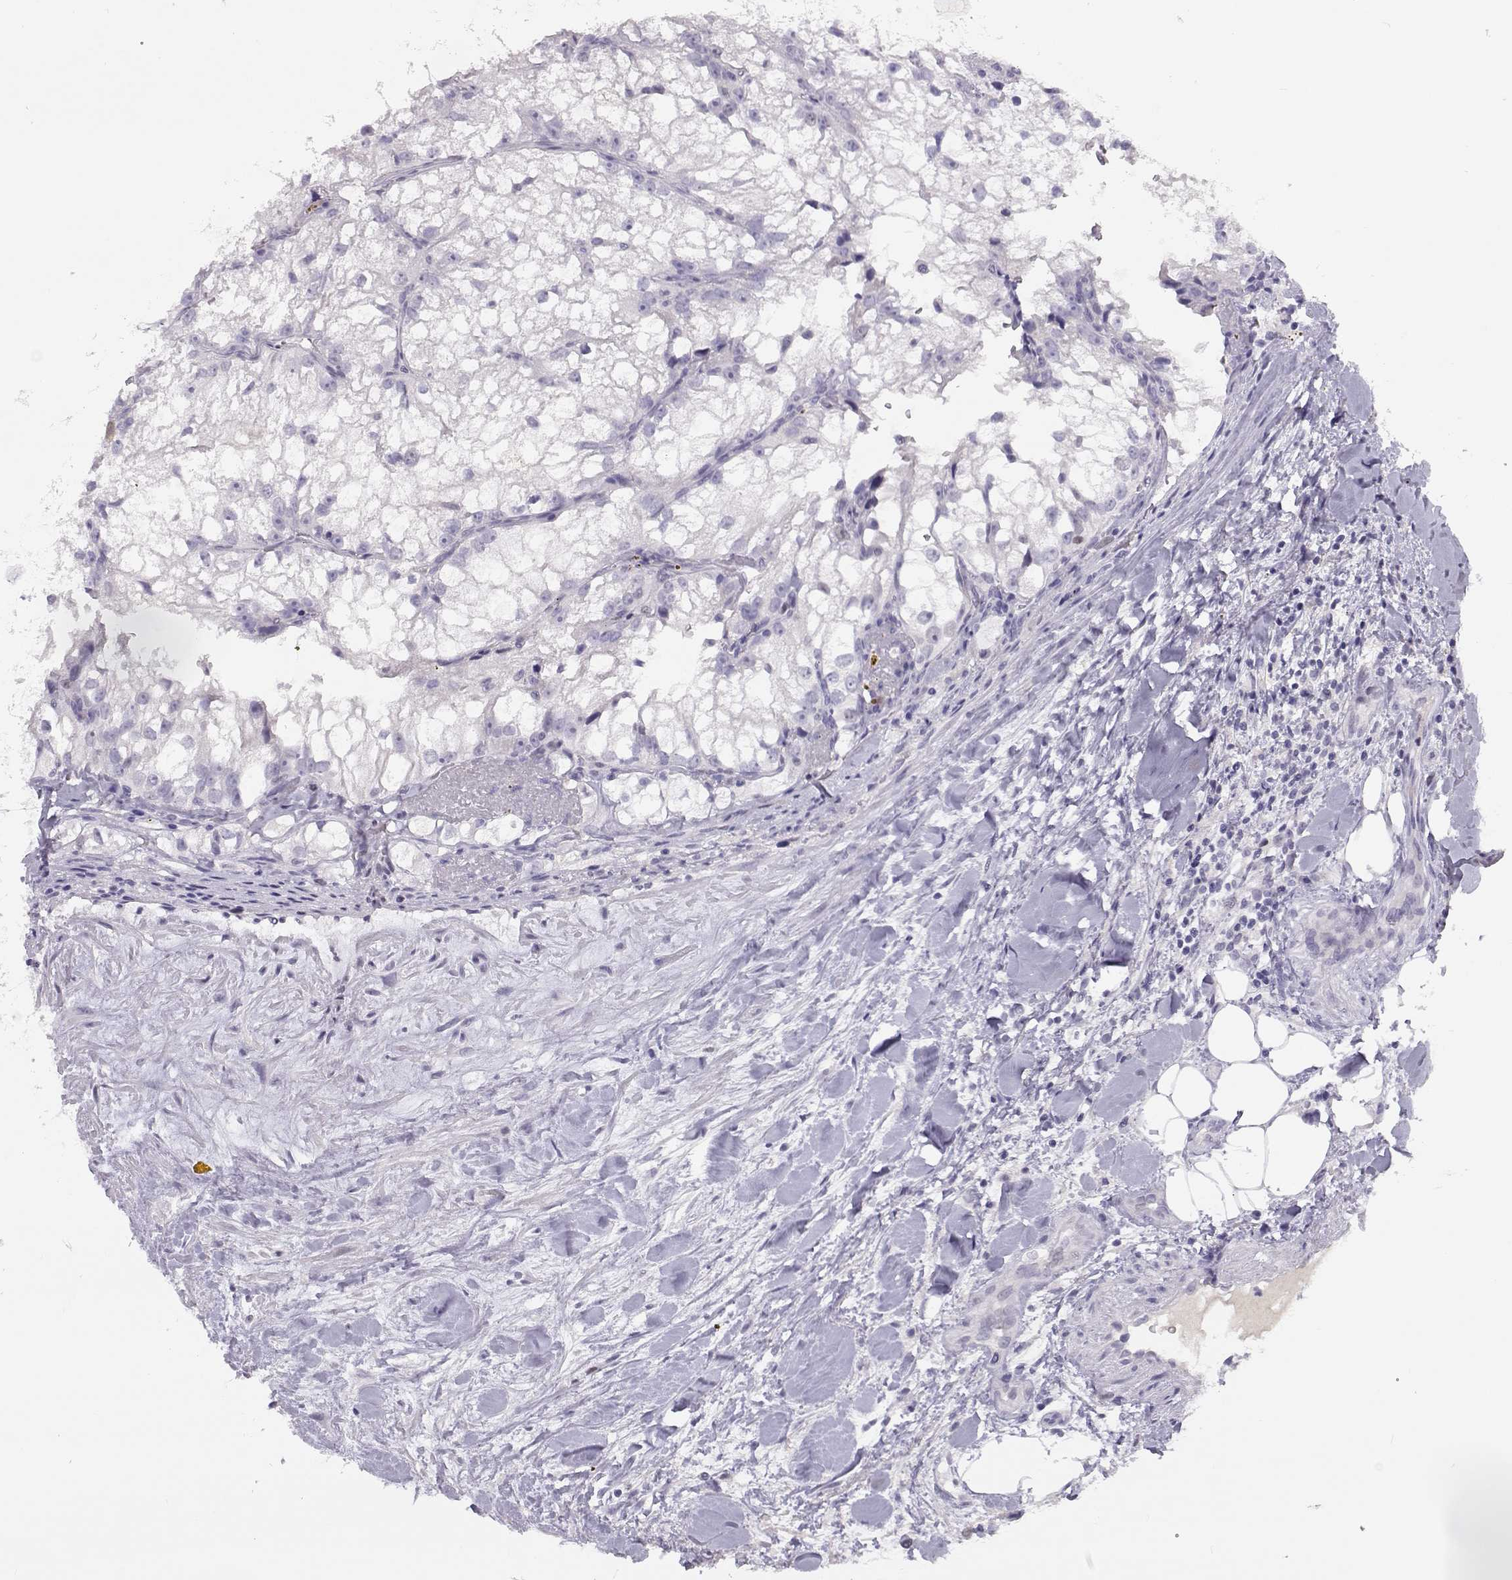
{"staining": {"intensity": "negative", "quantity": "none", "location": "none"}, "tissue": "renal cancer", "cell_type": "Tumor cells", "image_type": "cancer", "snomed": [{"axis": "morphology", "description": "Adenocarcinoma, NOS"}, {"axis": "topography", "description": "Kidney"}], "caption": "Human adenocarcinoma (renal) stained for a protein using immunohistochemistry demonstrates no staining in tumor cells.", "gene": "OPN5", "patient": {"sex": "male", "age": 59}}